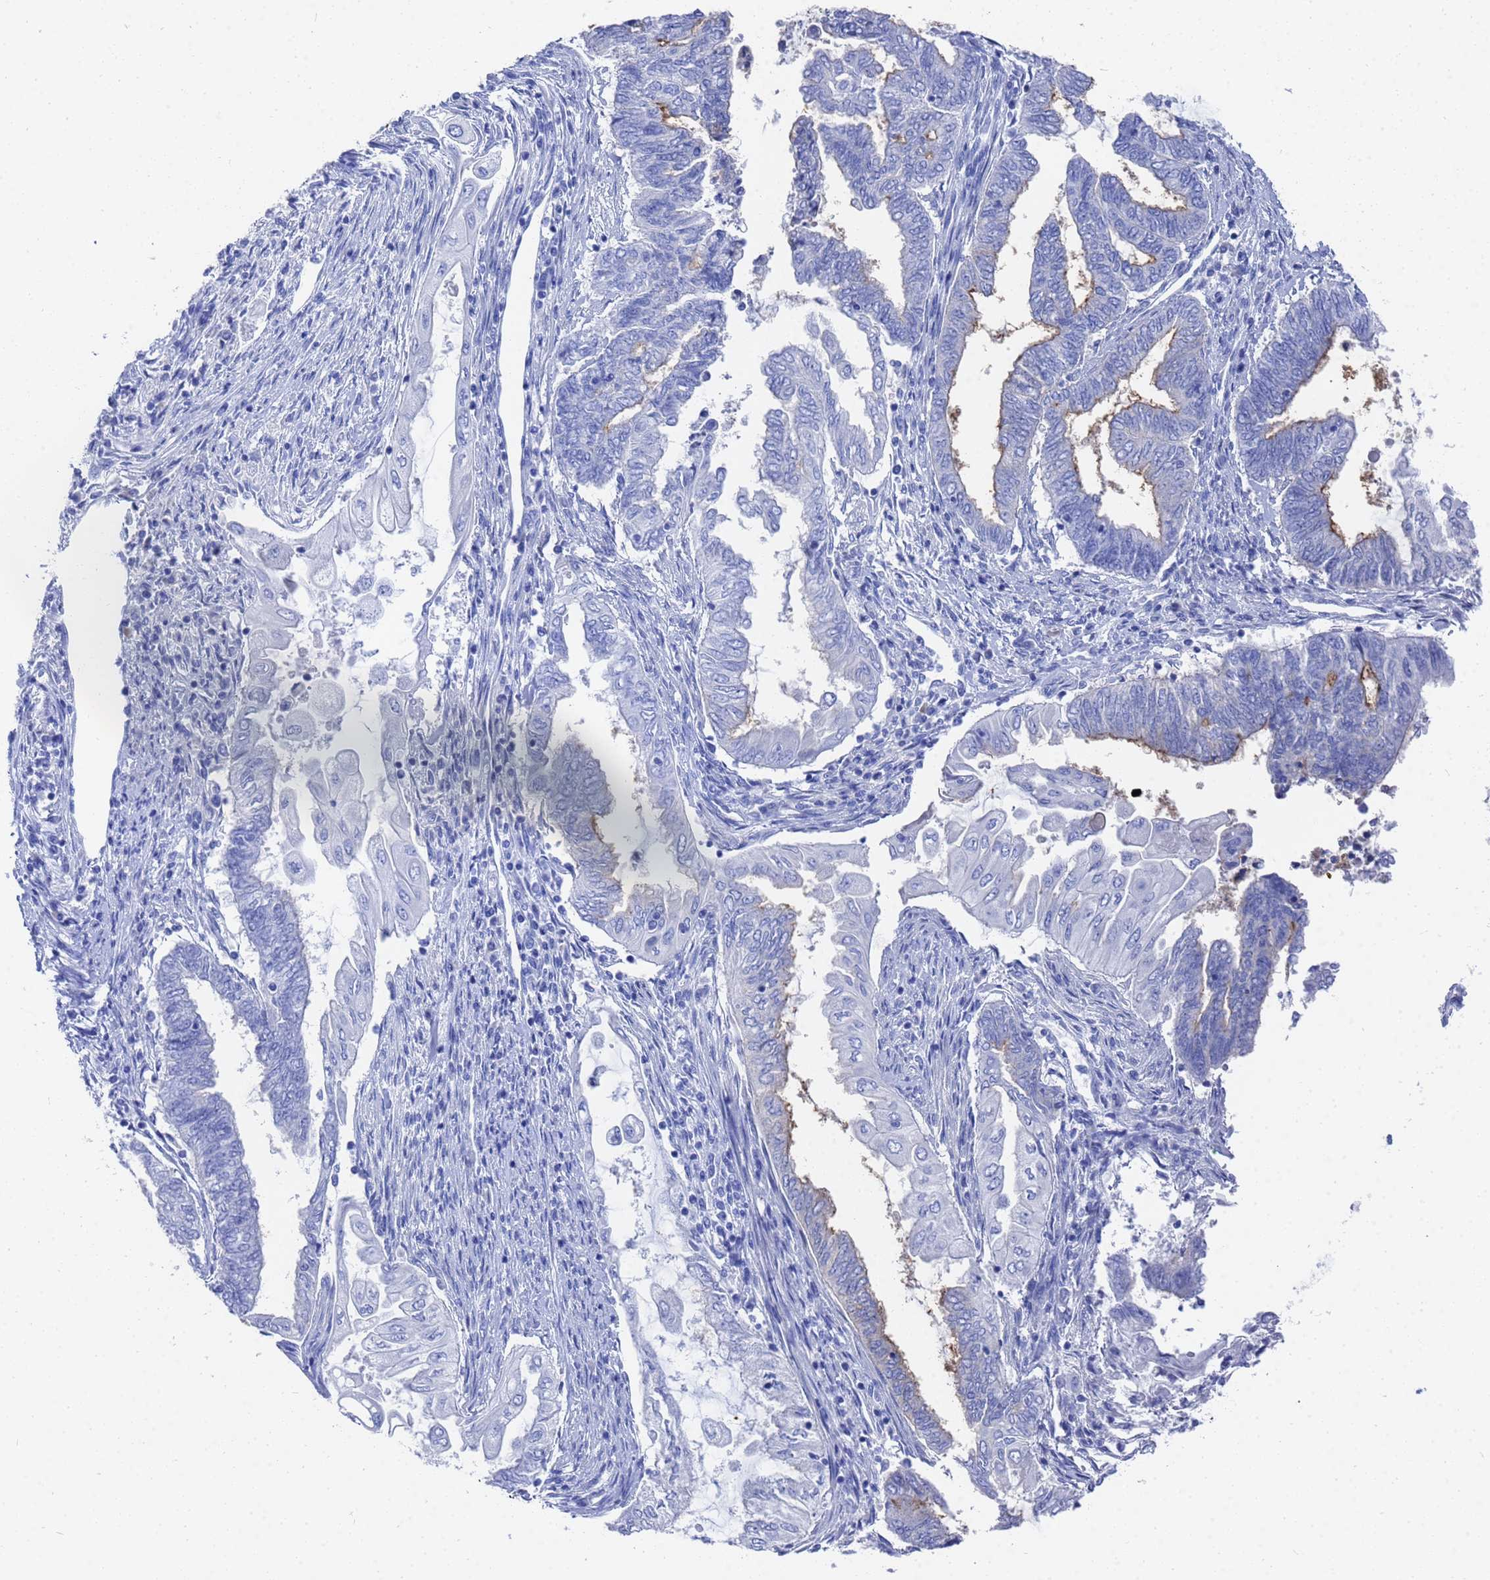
{"staining": {"intensity": "moderate", "quantity": "<25%", "location": "cytoplasmic/membranous"}, "tissue": "endometrial cancer", "cell_type": "Tumor cells", "image_type": "cancer", "snomed": [{"axis": "morphology", "description": "Adenocarcinoma, NOS"}, {"axis": "topography", "description": "Uterus"}, {"axis": "topography", "description": "Endometrium"}], "caption": "Adenocarcinoma (endometrial) stained with a brown dye demonstrates moderate cytoplasmic/membranous positive expression in about <25% of tumor cells.", "gene": "GGT1", "patient": {"sex": "female", "age": 70}}